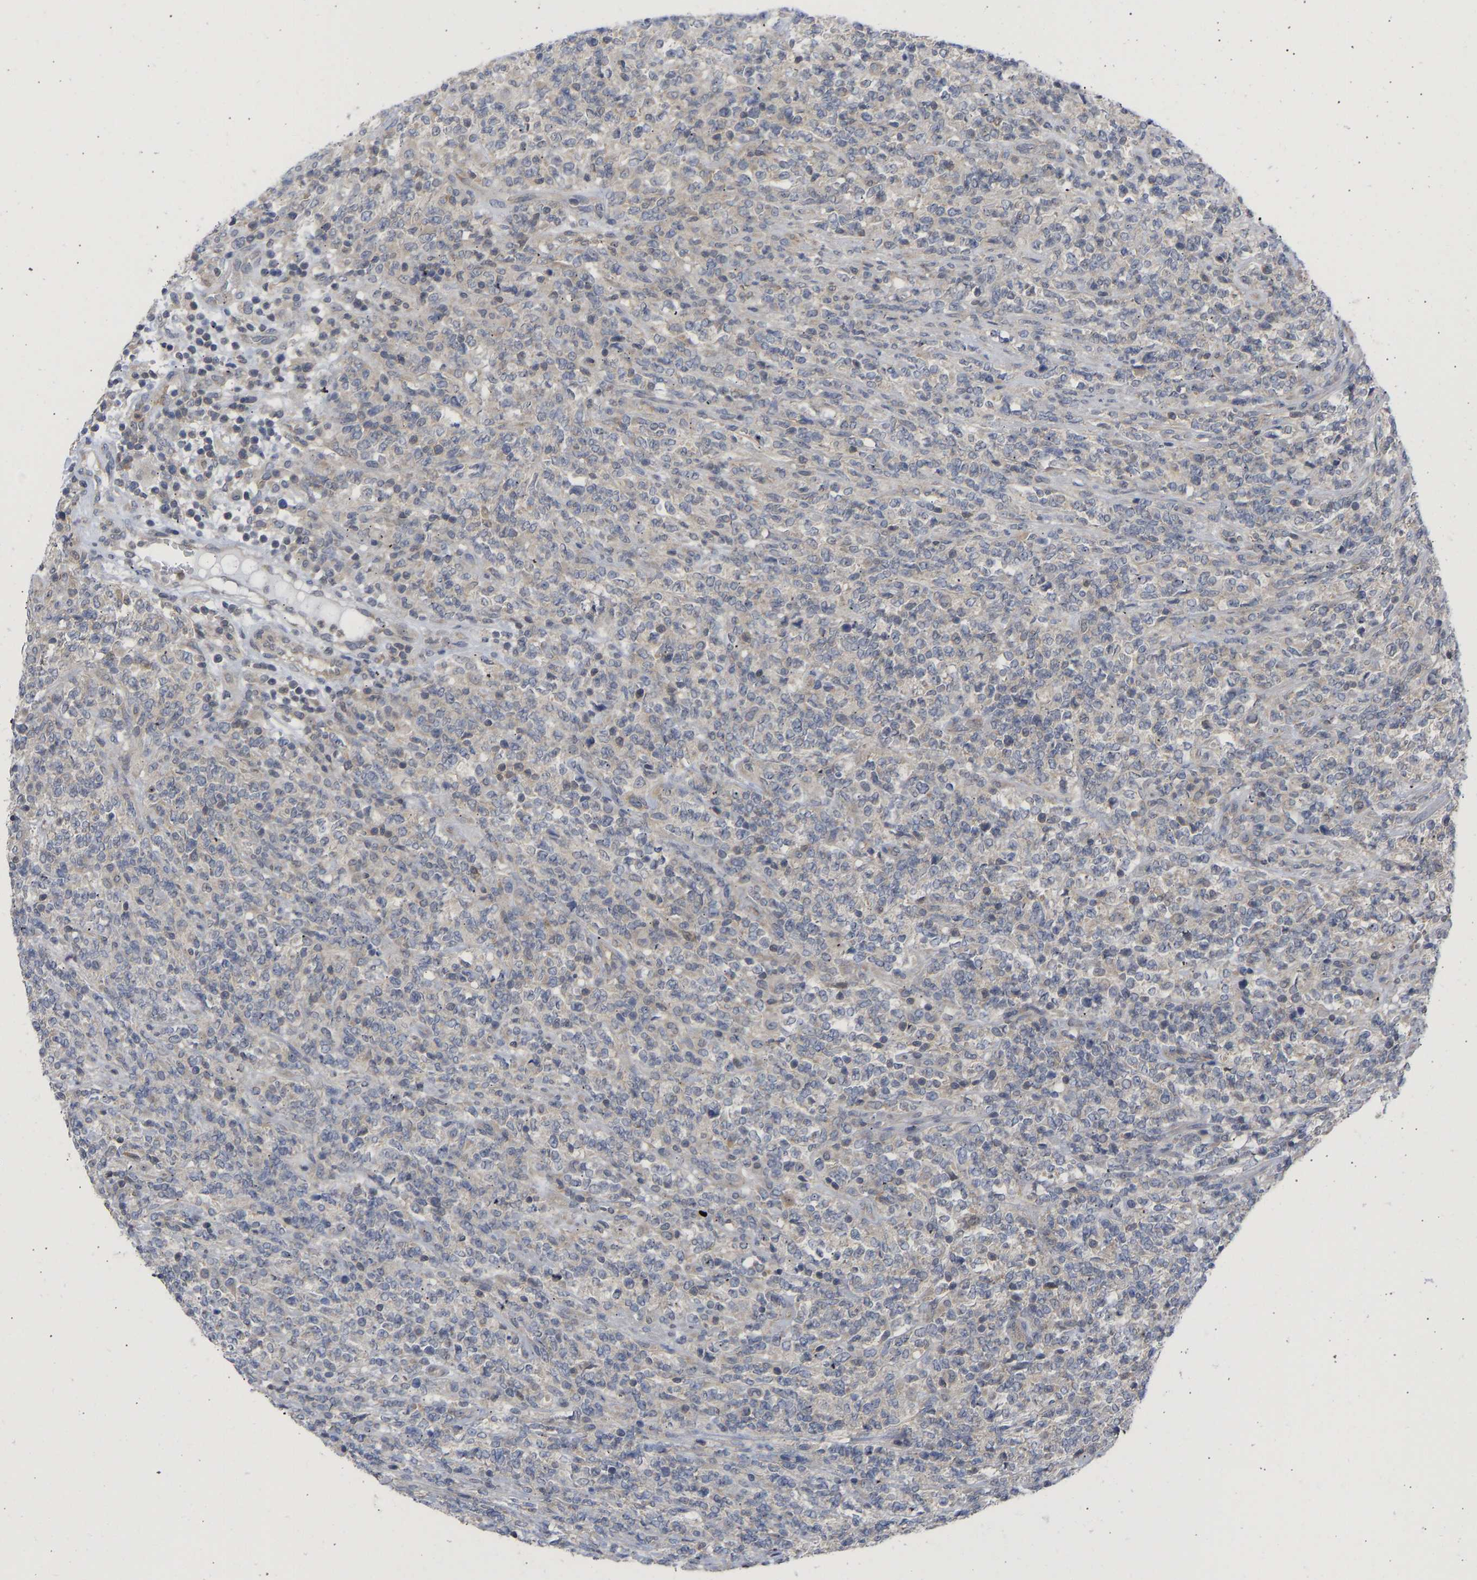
{"staining": {"intensity": "negative", "quantity": "none", "location": "none"}, "tissue": "lymphoma", "cell_type": "Tumor cells", "image_type": "cancer", "snomed": [{"axis": "morphology", "description": "Malignant lymphoma, non-Hodgkin's type, High grade"}, {"axis": "topography", "description": "Soft tissue"}], "caption": "Protein analysis of lymphoma demonstrates no significant expression in tumor cells.", "gene": "MAP2K3", "patient": {"sex": "male", "age": 18}}